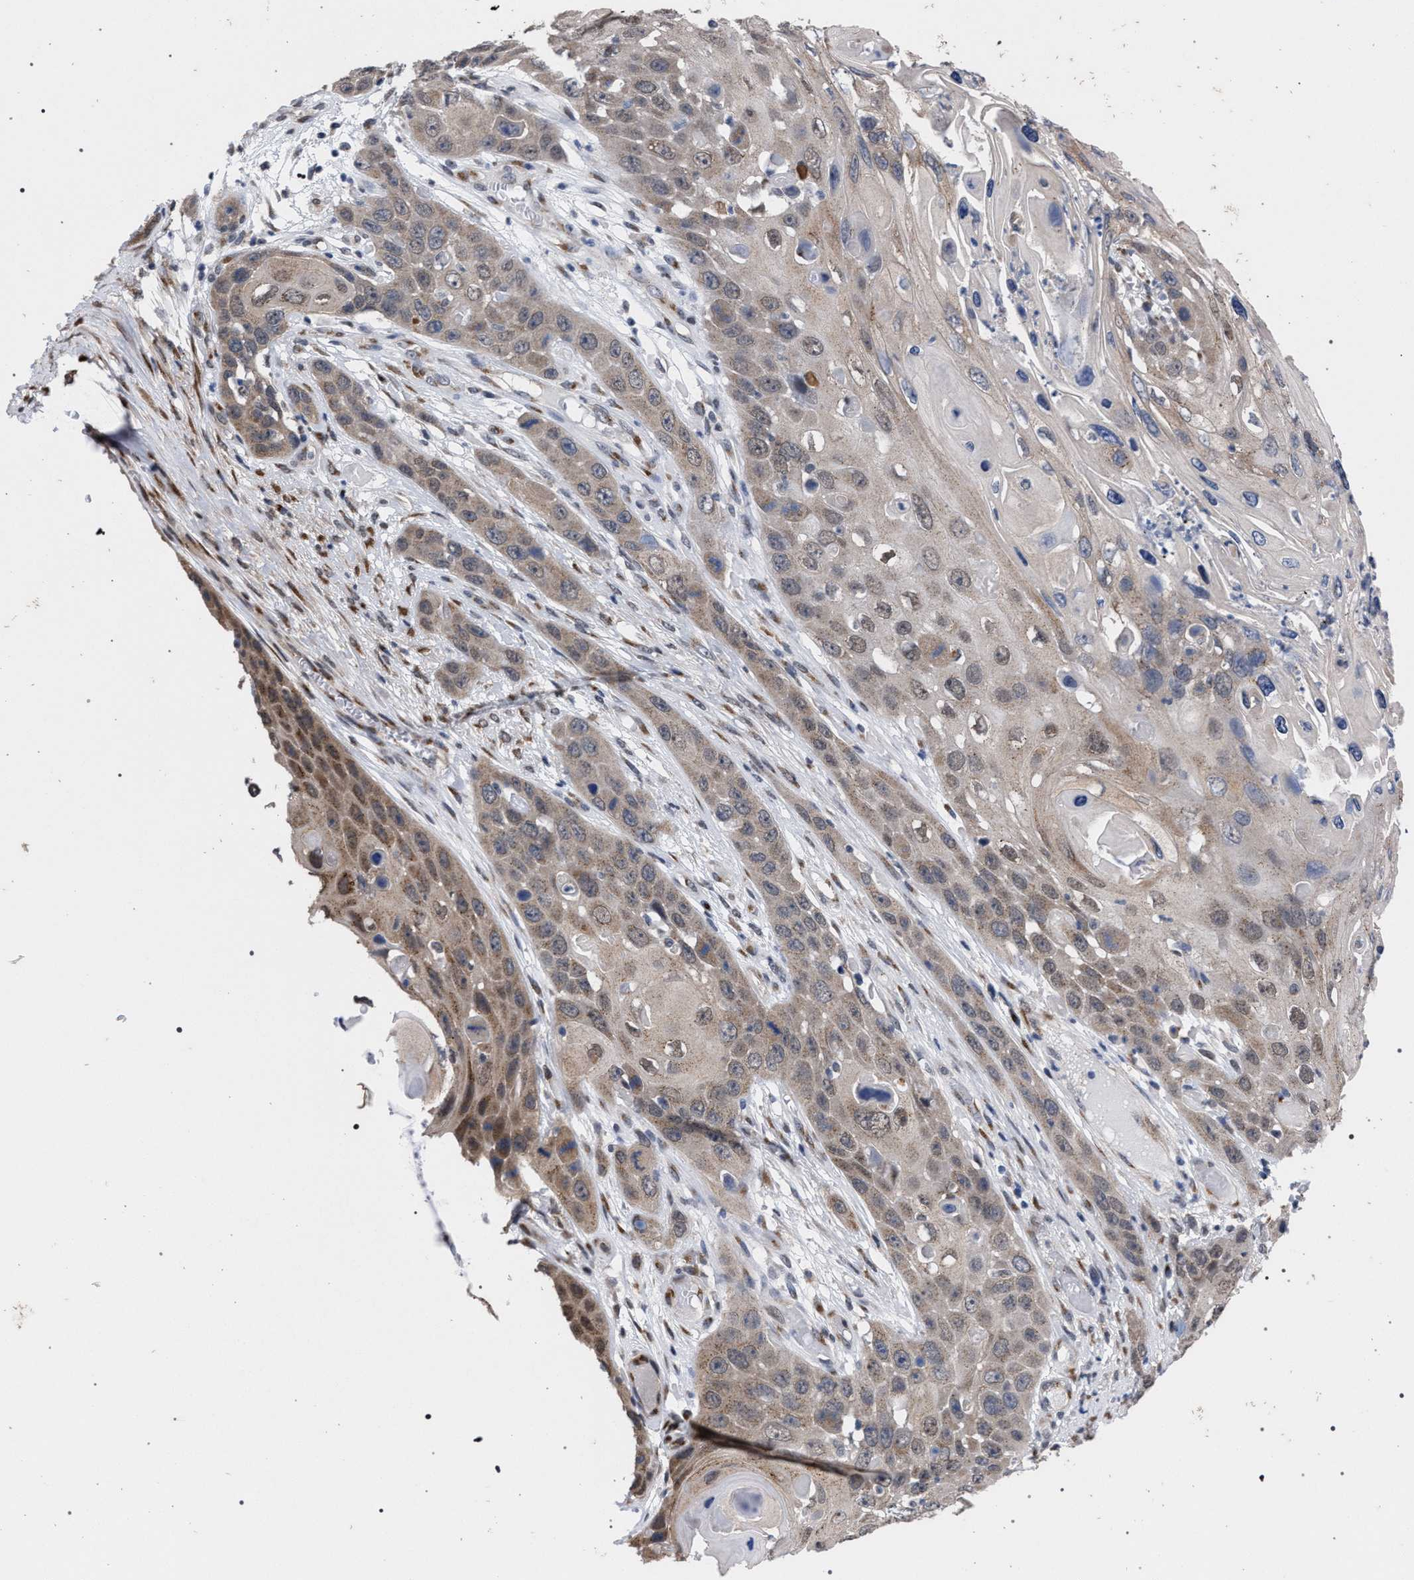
{"staining": {"intensity": "weak", "quantity": ">75%", "location": "cytoplasmic/membranous"}, "tissue": "skin cancer", "cell_type": "Tumor cells", "image_type": "cancer", "snomed": [{"axis": "morphology", "description": "Squamous cell carcinoma, NOS"}, {"axis": "topography", "description": "Skin"}], "caption": "DAB (3,3'-diaminobenzidine) immunohistochemical staining of squamous cell carcinoma (skin) exhibits weak cytoplasmic/membranous protein positivity in about >75% of tumor cells.", "gene": "GOLGA2", "patient": {"sex": "male", "age": 55}}